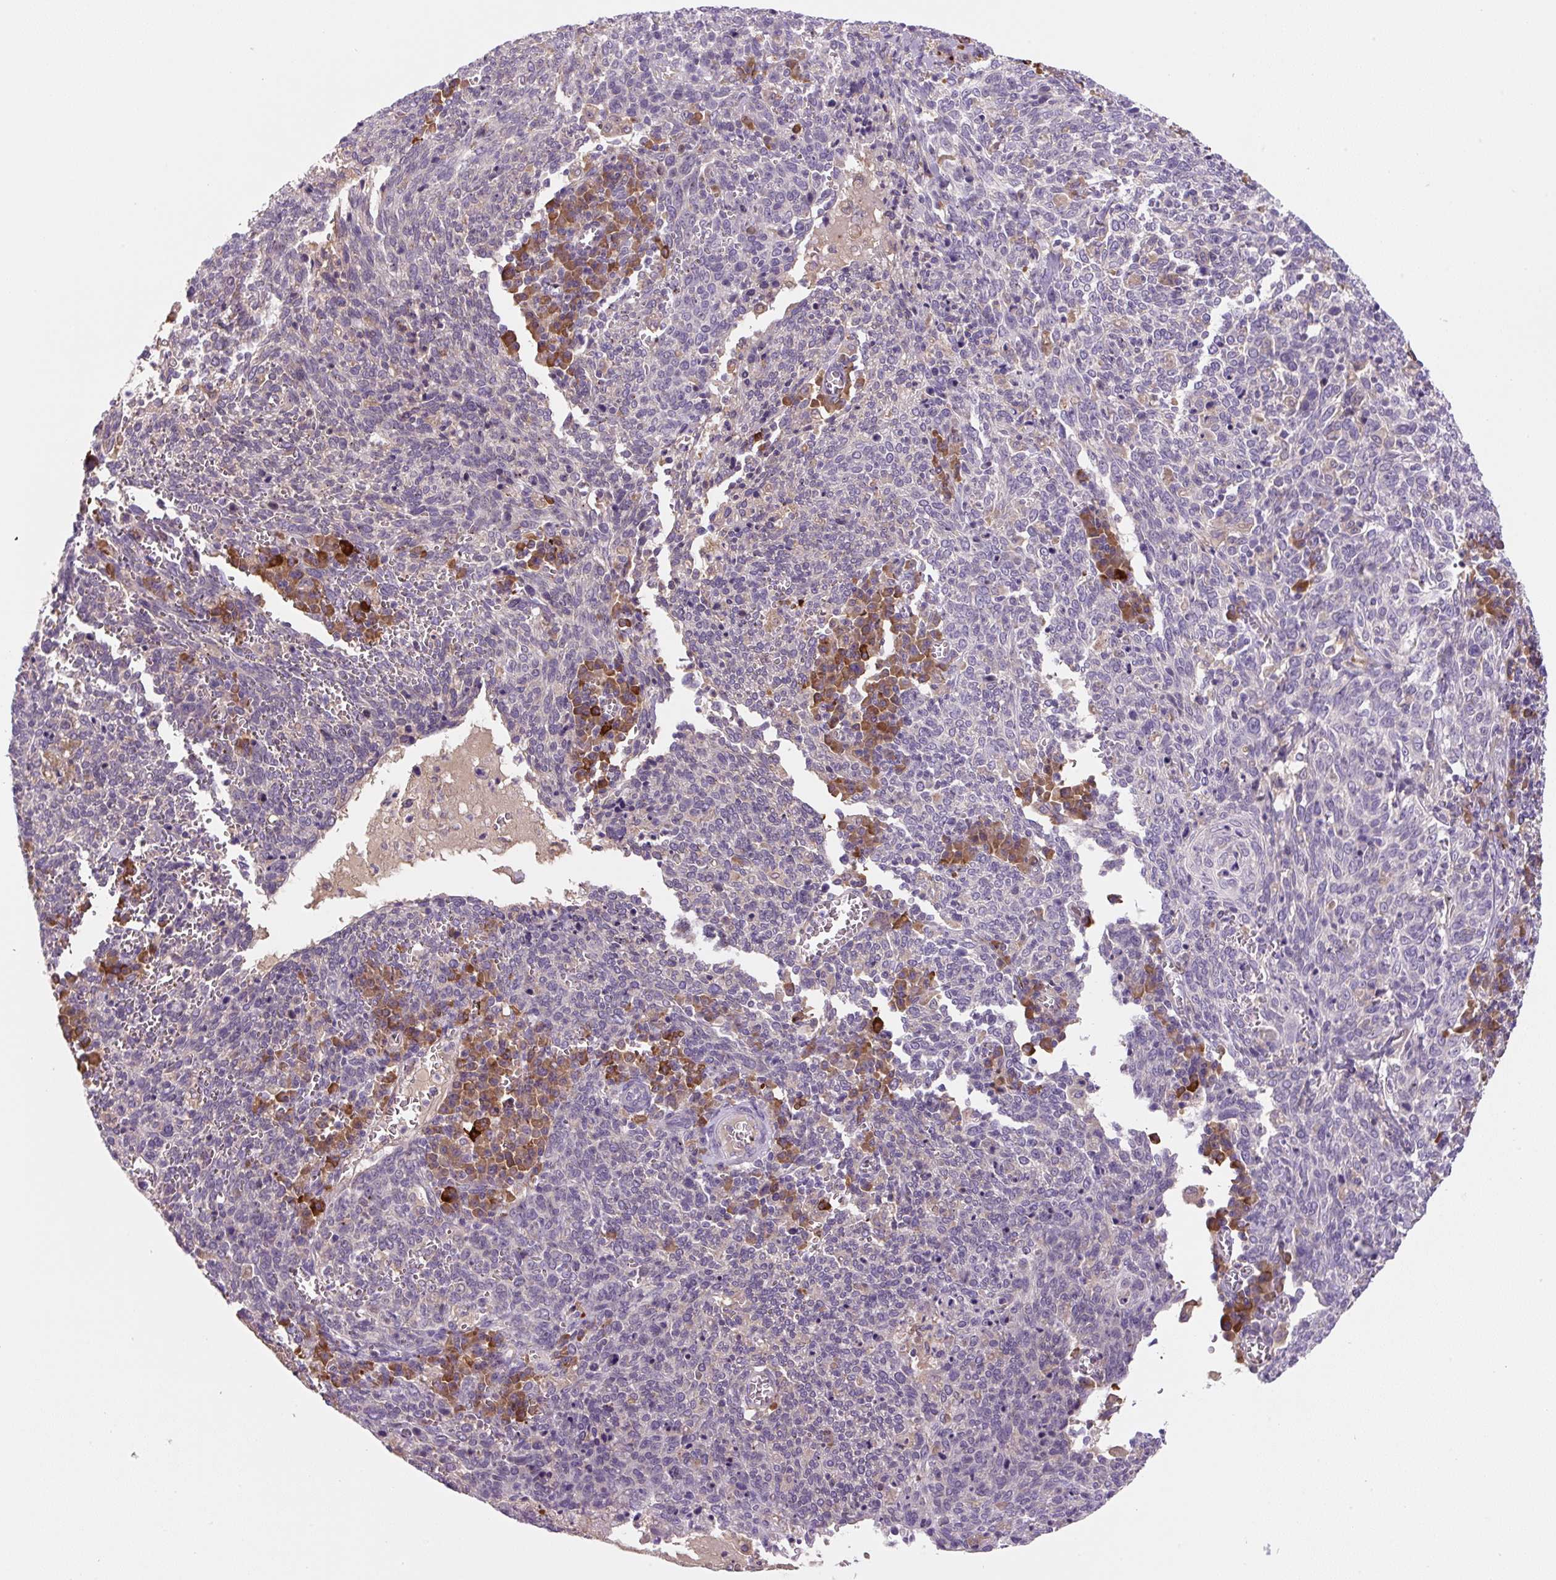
{"staining": {"intensity": "negative", "quantity": "none", "location": "none"}, "tissue": "cervical cancer", "cell_type": "Tumor cells", "image_type": "cancer", "snomed": [{"axis": "morphology", "description": "Squamous cell carcinoma, NOS"}, {"axis": "topography", "description": "Cervix"}], "caption": "High magnification brightfield microscopy of cervical cancer (squamous cell carcinoma) stained with DAB (3,3'-diaminobenzidine) (brown) and counterstained with hematoxylin (blue): tumor cells show no significant positivity.", "gene": "FZD5", "patient": {"sex": "female", "age": 46}}